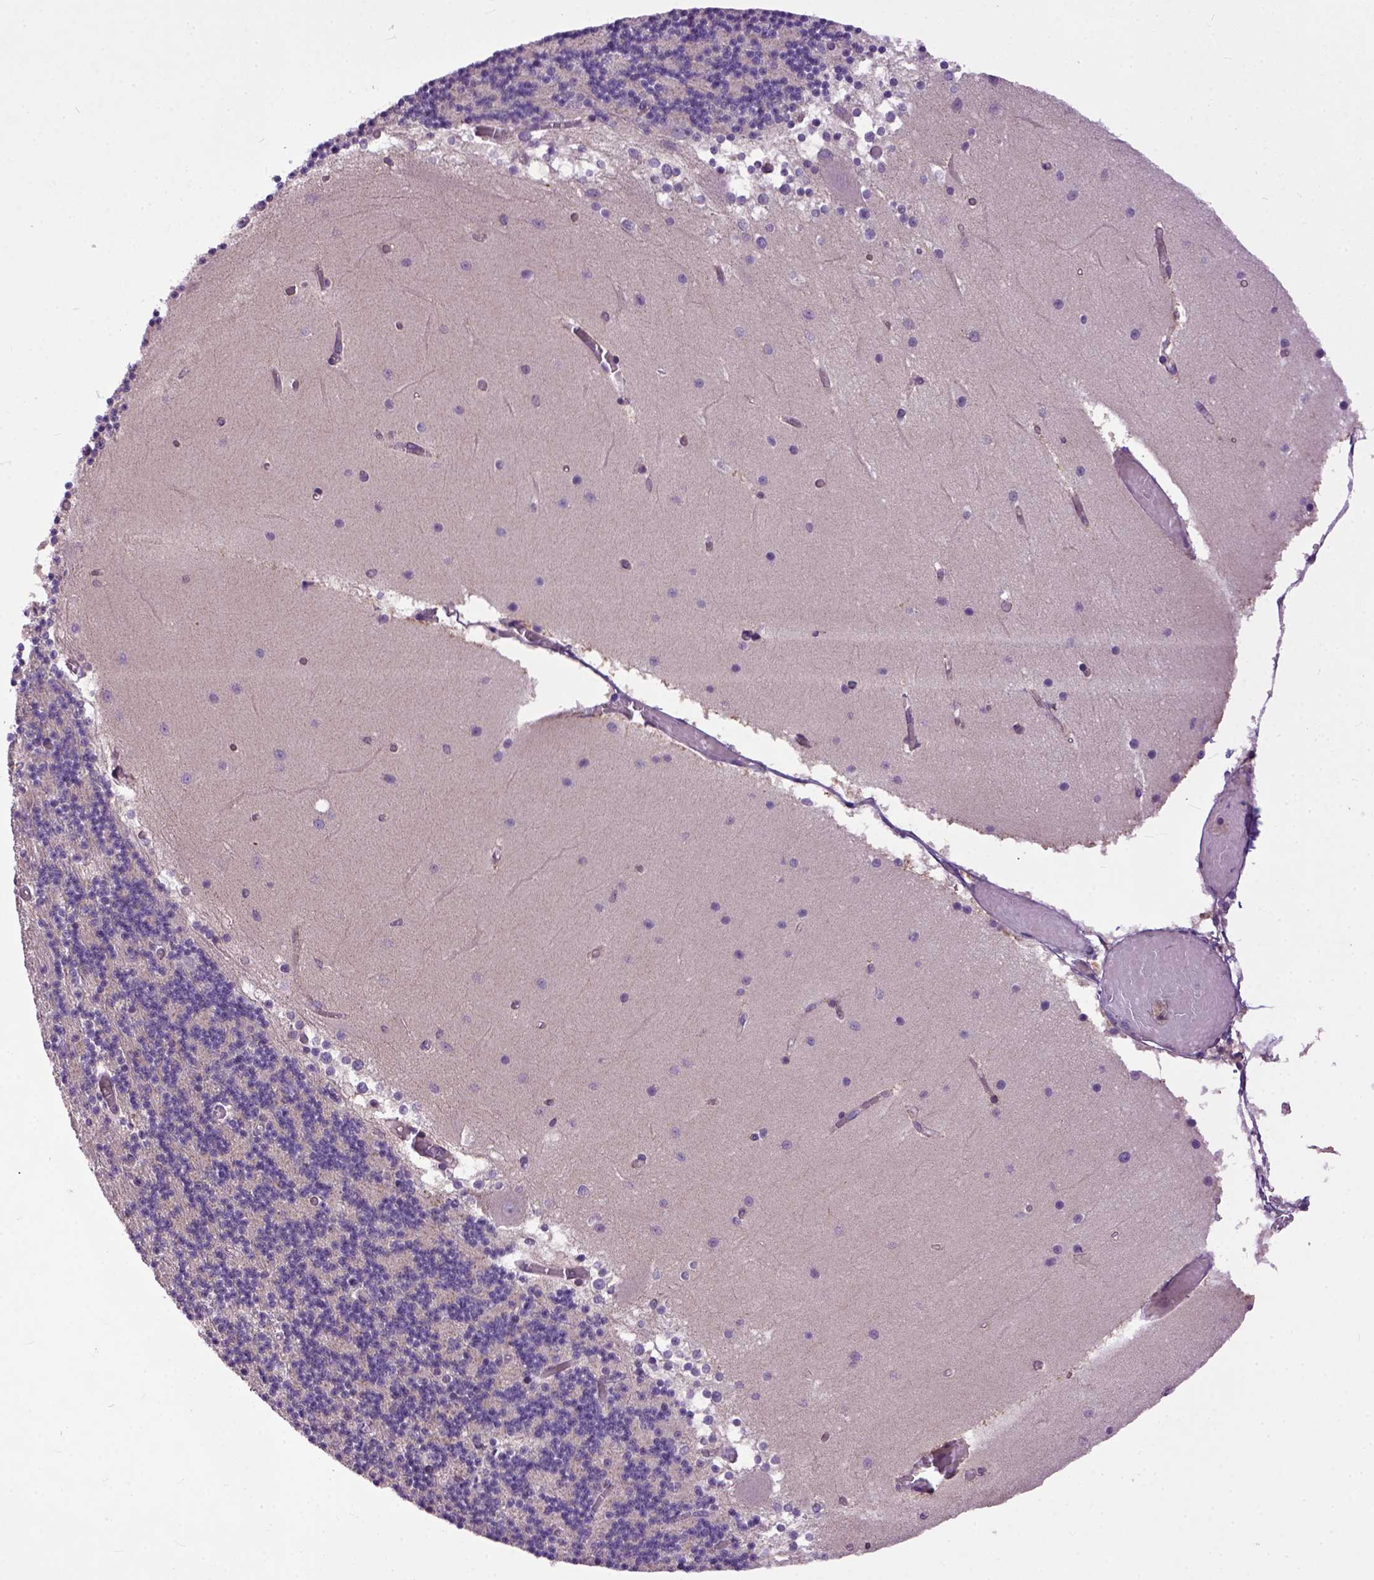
{"staining": {"intensity": "weak", "quantity": "<25%", "location": "cytoplasmic/membranous"}, "tissue": "cerebellum", "cell_type": "Cells in granular layer", "image_type": "normal", "snomed": [{"axis": "morphology", "description": "Normal tissue, NOS"}, {"axis": "topography", "description": "Cerebellum"}], "caption": "This is an immunohistochemistry photomicrograph of normal cerebellum. There is no staining in cells in granular layer.", "gene": "CPNE1", "patient": {"sex": "female", "age": 28}}